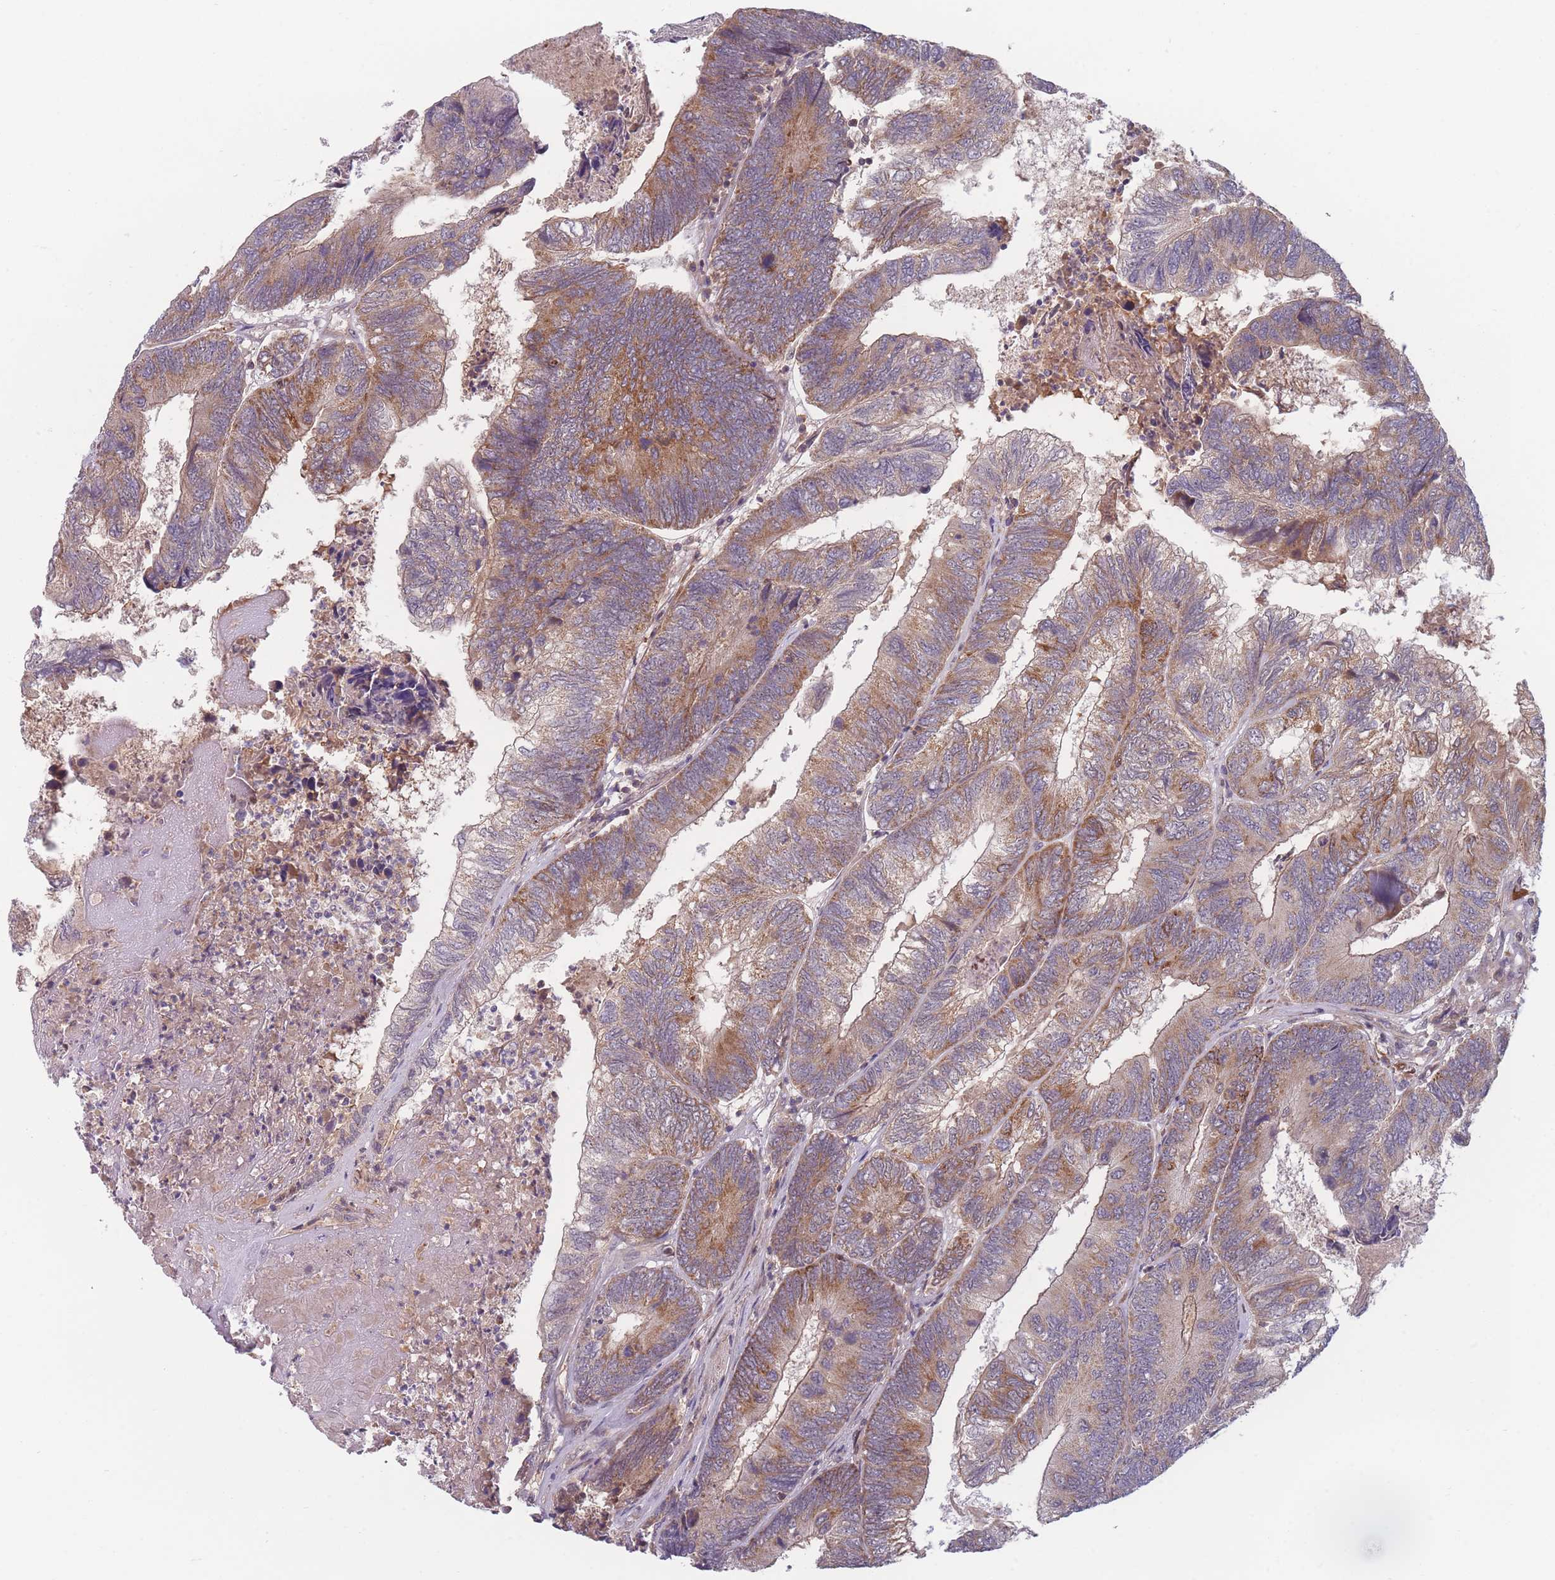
{"staining": {"intensity": "moderate", "quantity": ">75%", "location": "cytoplasmic/membranous"}, "tissue": "colorectal cancer", "cell_type": "Tumor cells", "image_type": "cancer", "snomed": [{"axis": "morphology", "description": "Adenocarcinoma, NOS"}, {"axis": "topography", "description": "Colon"}], "caption": "Human colorectal cancer stained for a protein (brown) demonstrates moderate cytoplasmic/membranous positive staining in about >75% of tumor cells.", "gene": "FAM153A", "patient": {"sex": "female", "age": 67}}